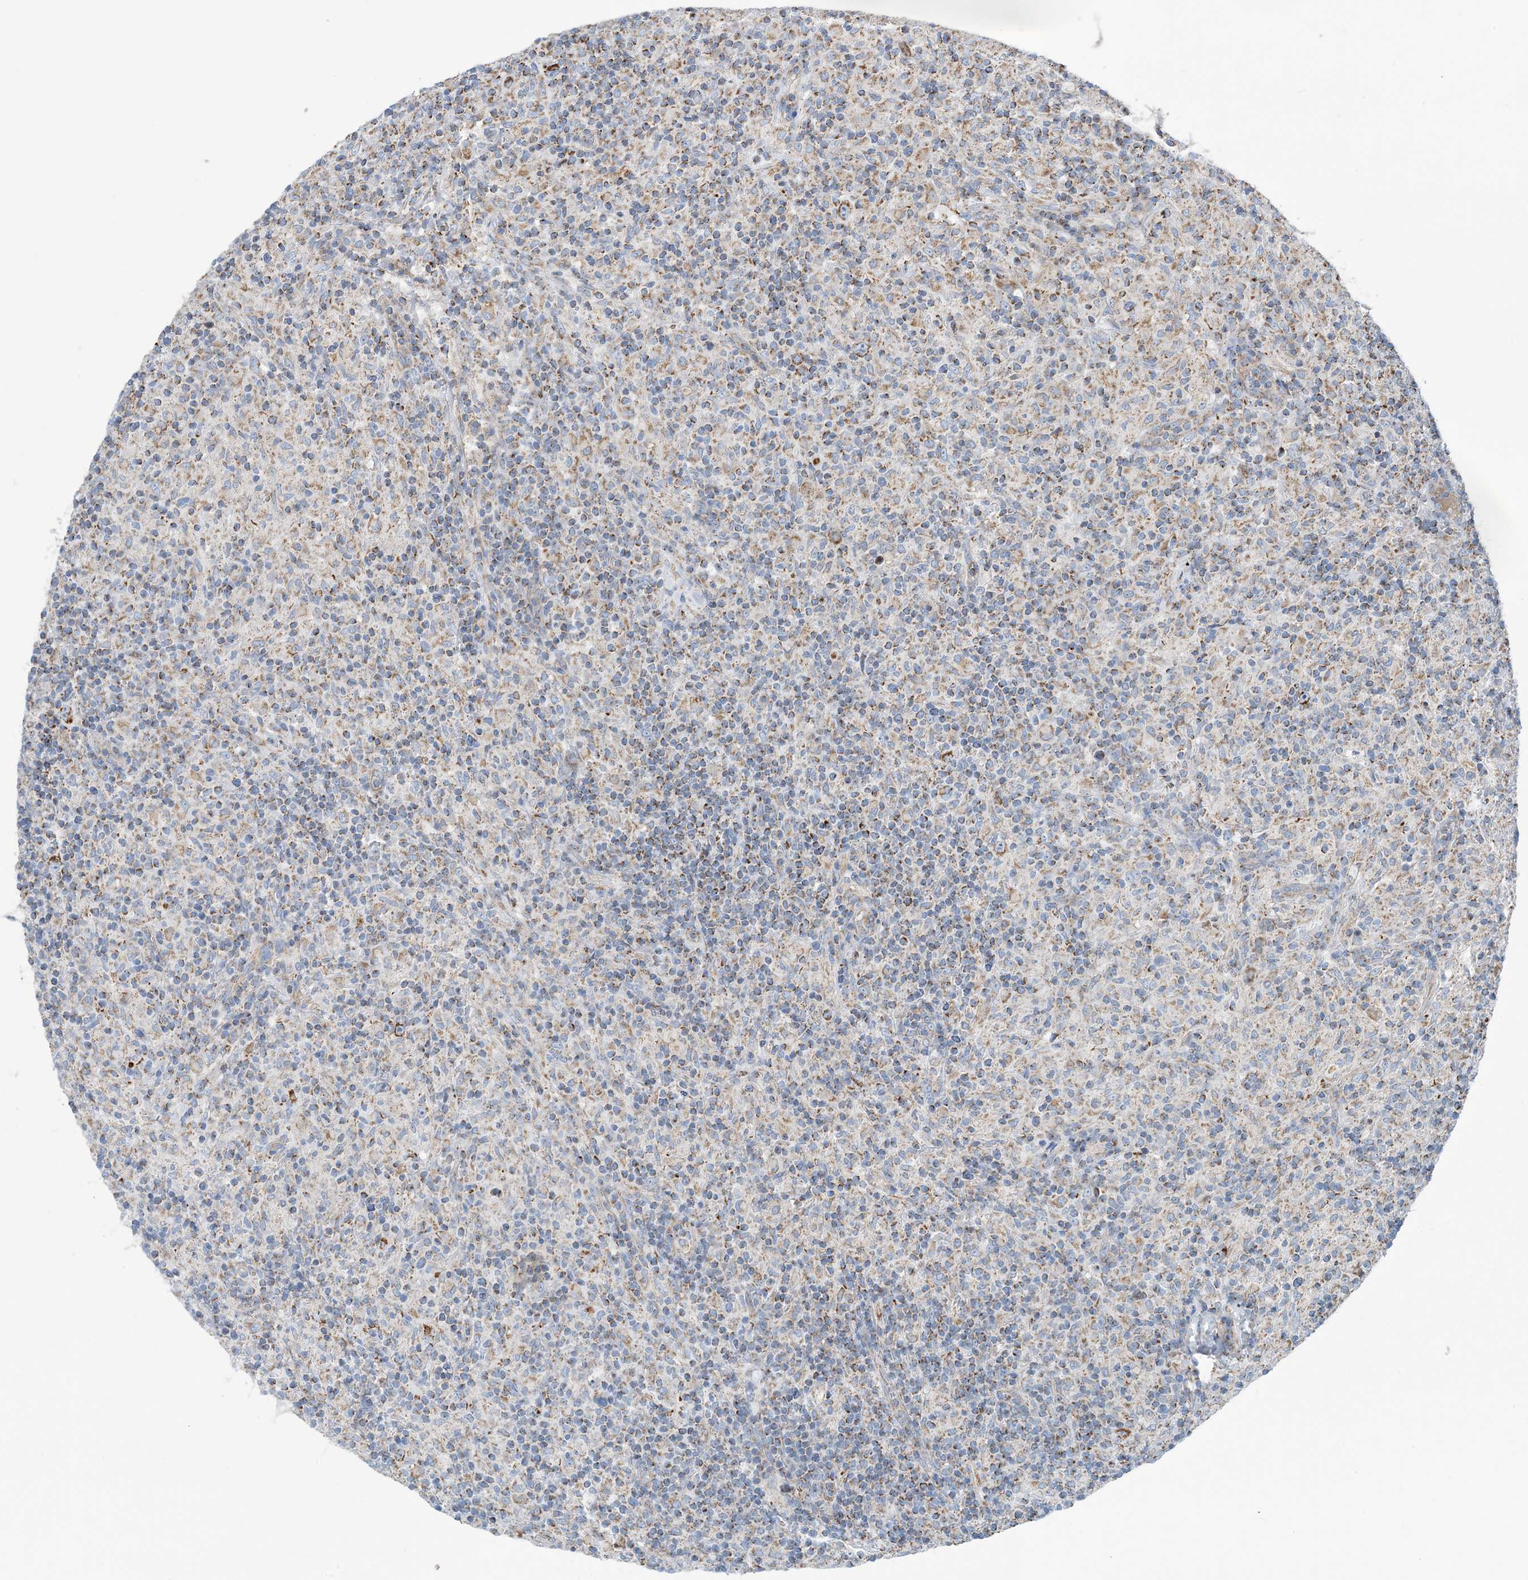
{"staining": {"intensity": "moderate", "quantity": ">75%", "location": "cytoplasmic/membranous"}, "tissue": "lymphoma", "cell_type": "Tumor cells", "image_type": "cancer", "snomed": [{"axis": "morphology", "description": "Hodgkin's disease, NOS"}, {"axis": "topography", "description": "Lymph node"}], "caption": "DAB (3,3'-diaminobenzidine) immunohistochemical staining of Hodgkin's disease shows moderate cytoplasmic/membranous protein expression in about >75% of tumor cells.", "gene": "PHOSPHO2", "patient": {"sex": "male", "age": 70}}